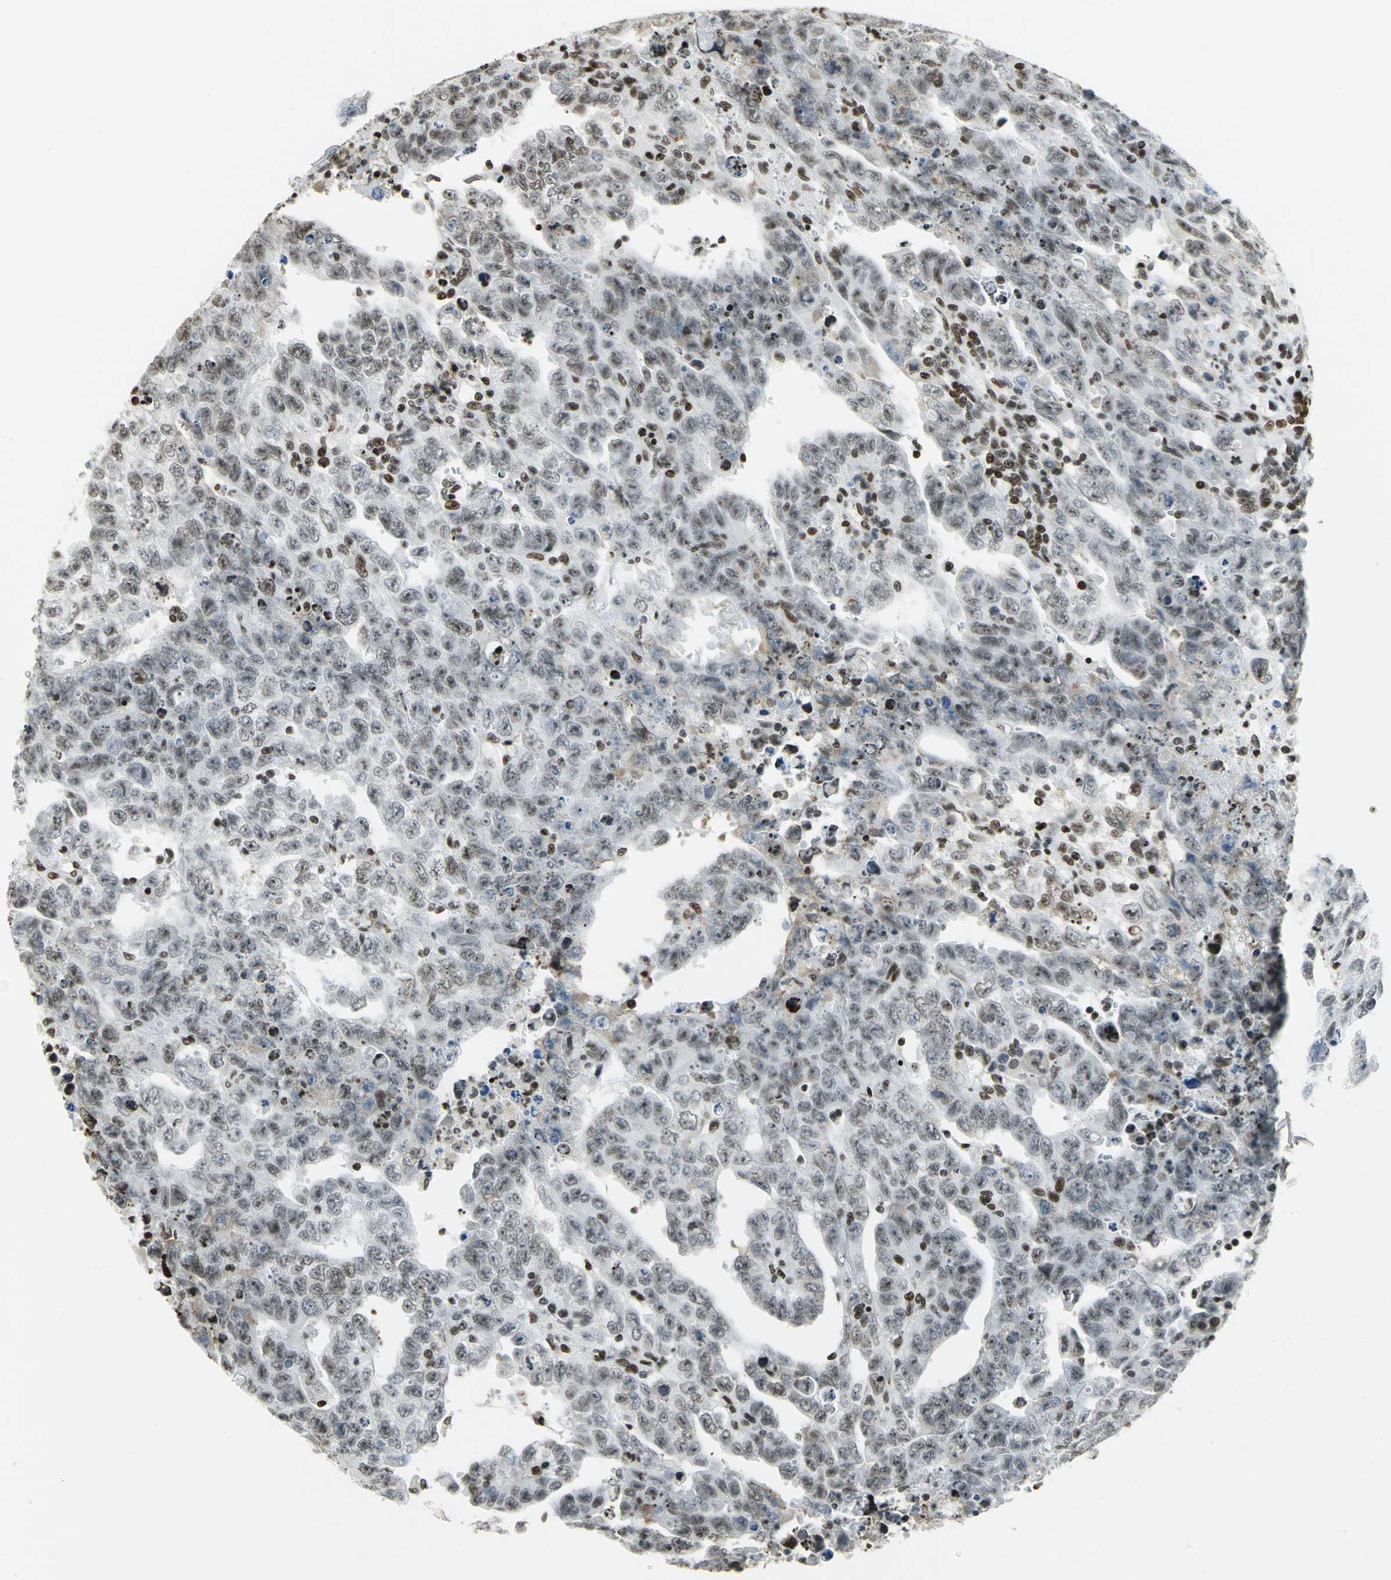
{"staining": {"intensity": "weak", "quantity": "25%-75%", "location": "cytoplasmic/membranous,nuclear"}, "tissue": "testis cancer", "cell_type": "Tumor cells", "image_type": "cancer", "snomed": [{"axis": "morphology", "description": "Carcinoma, Embryonal, NOS"}, {"axis": "topography", "description": "Testis"}], "caption": "The histopathology image displays immunohistochemical staining of testis embryonal carcinoma. There is weak cytoplasmic/membranous and nuclear expression is identified in about 25%-75% of tumor cells. The staining was performed using DAB (3,3'-diaminobenzidine) to visualize the protein expression in brown, while the nuclei were stained in blue with hematoxylin (Magnification: 20x).", "gene": "HMGB1", "patient": {"sex": "male", "age": 28}}